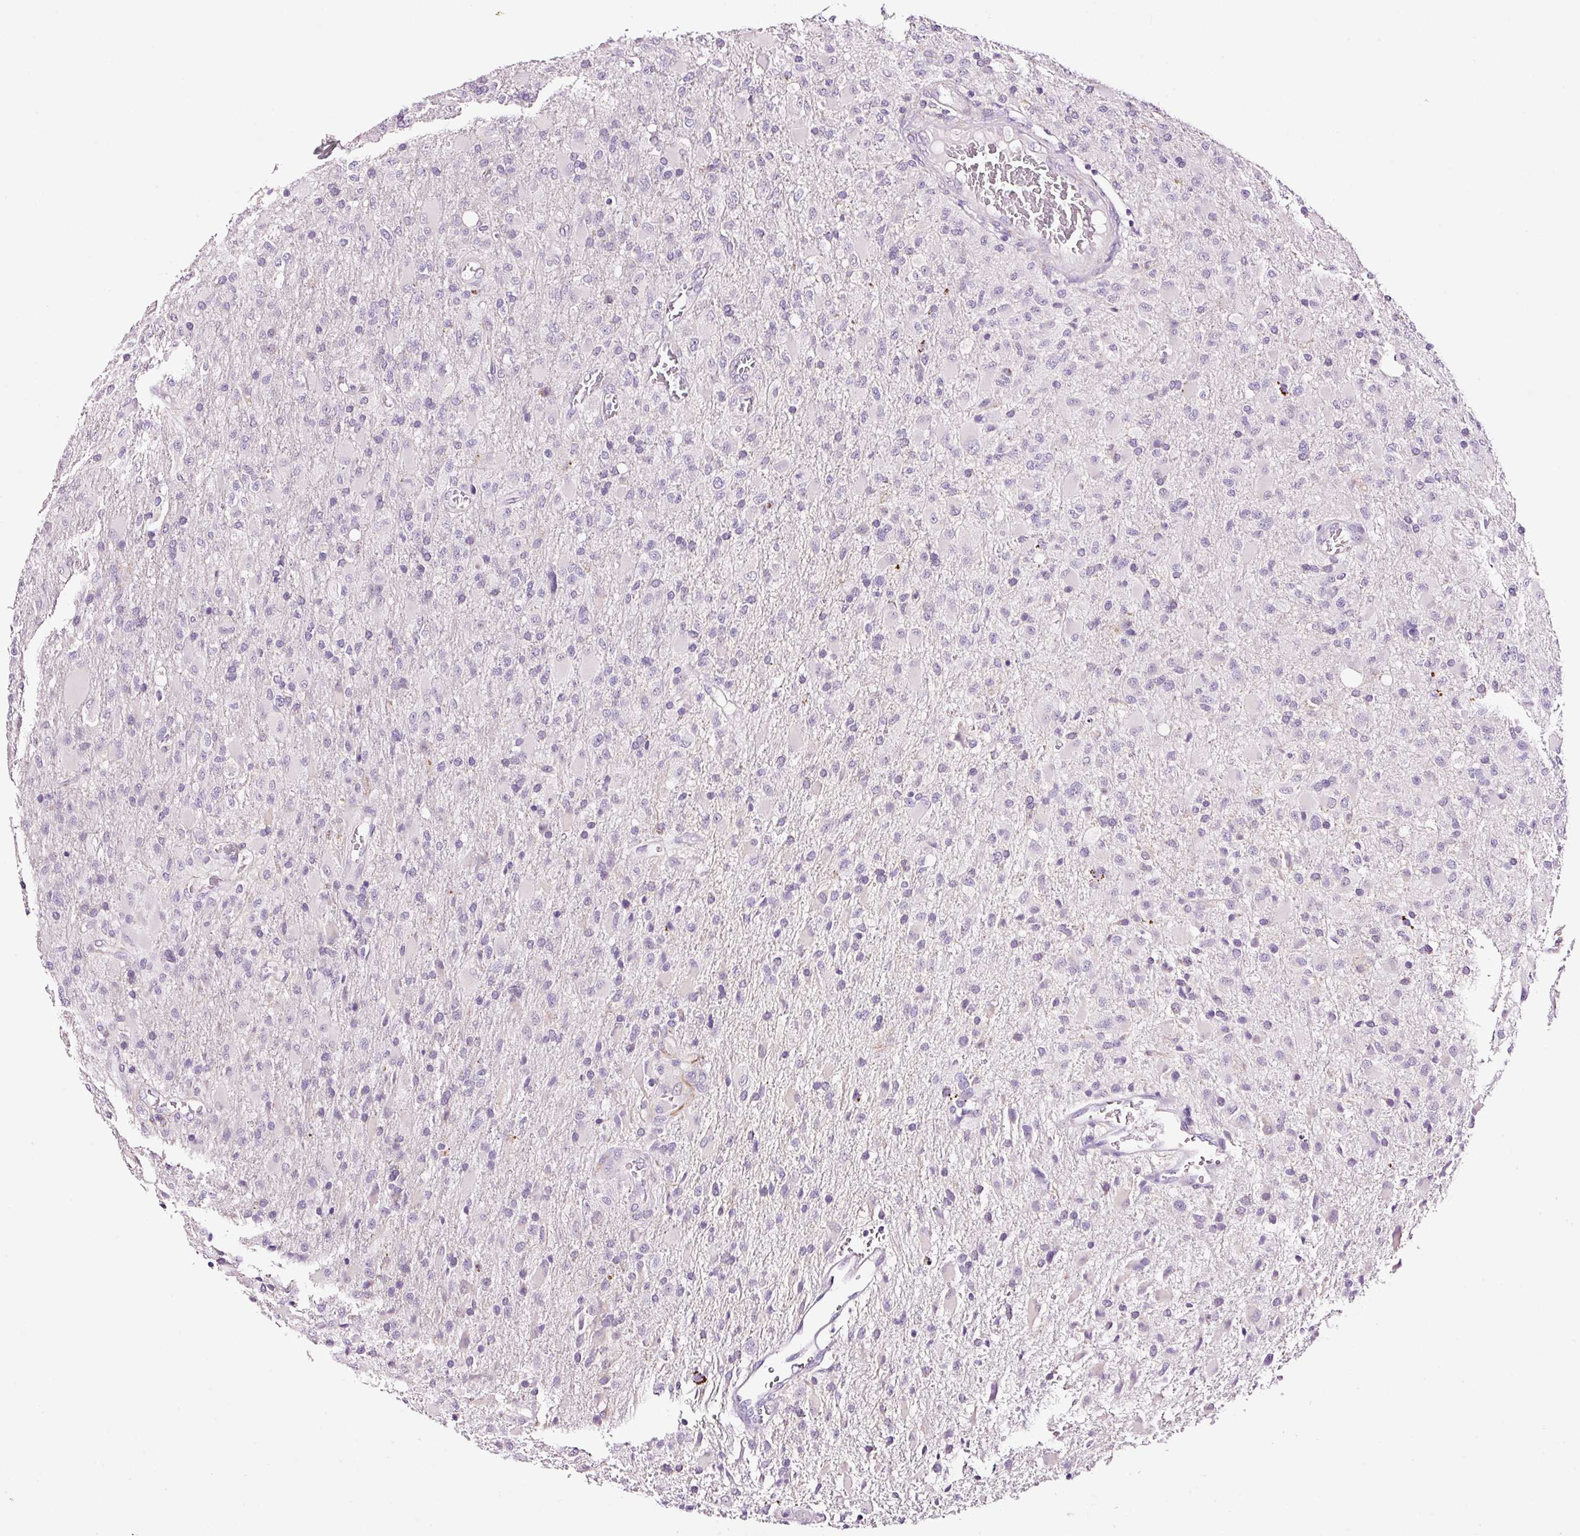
{"staining": {"intensity": "negative", "quantity": "none", "location": "none"}, "tissue": "glioma", "cell_type": "Tumor cells", "image_type": "cancer", "snomed": [{"axis": "morphology", "description": "Glioma, malignant, Low grade"}, {"axis": "topography", "description": "Brain"}], "caption": "This image is of glioma stained with immunohistochemistry to label a protein in brown with the nuclei are counter-stained blue. There is no expression in tumor cells.", "gene": "RTF2", "patient": {"sex": "male", "age": 65}}